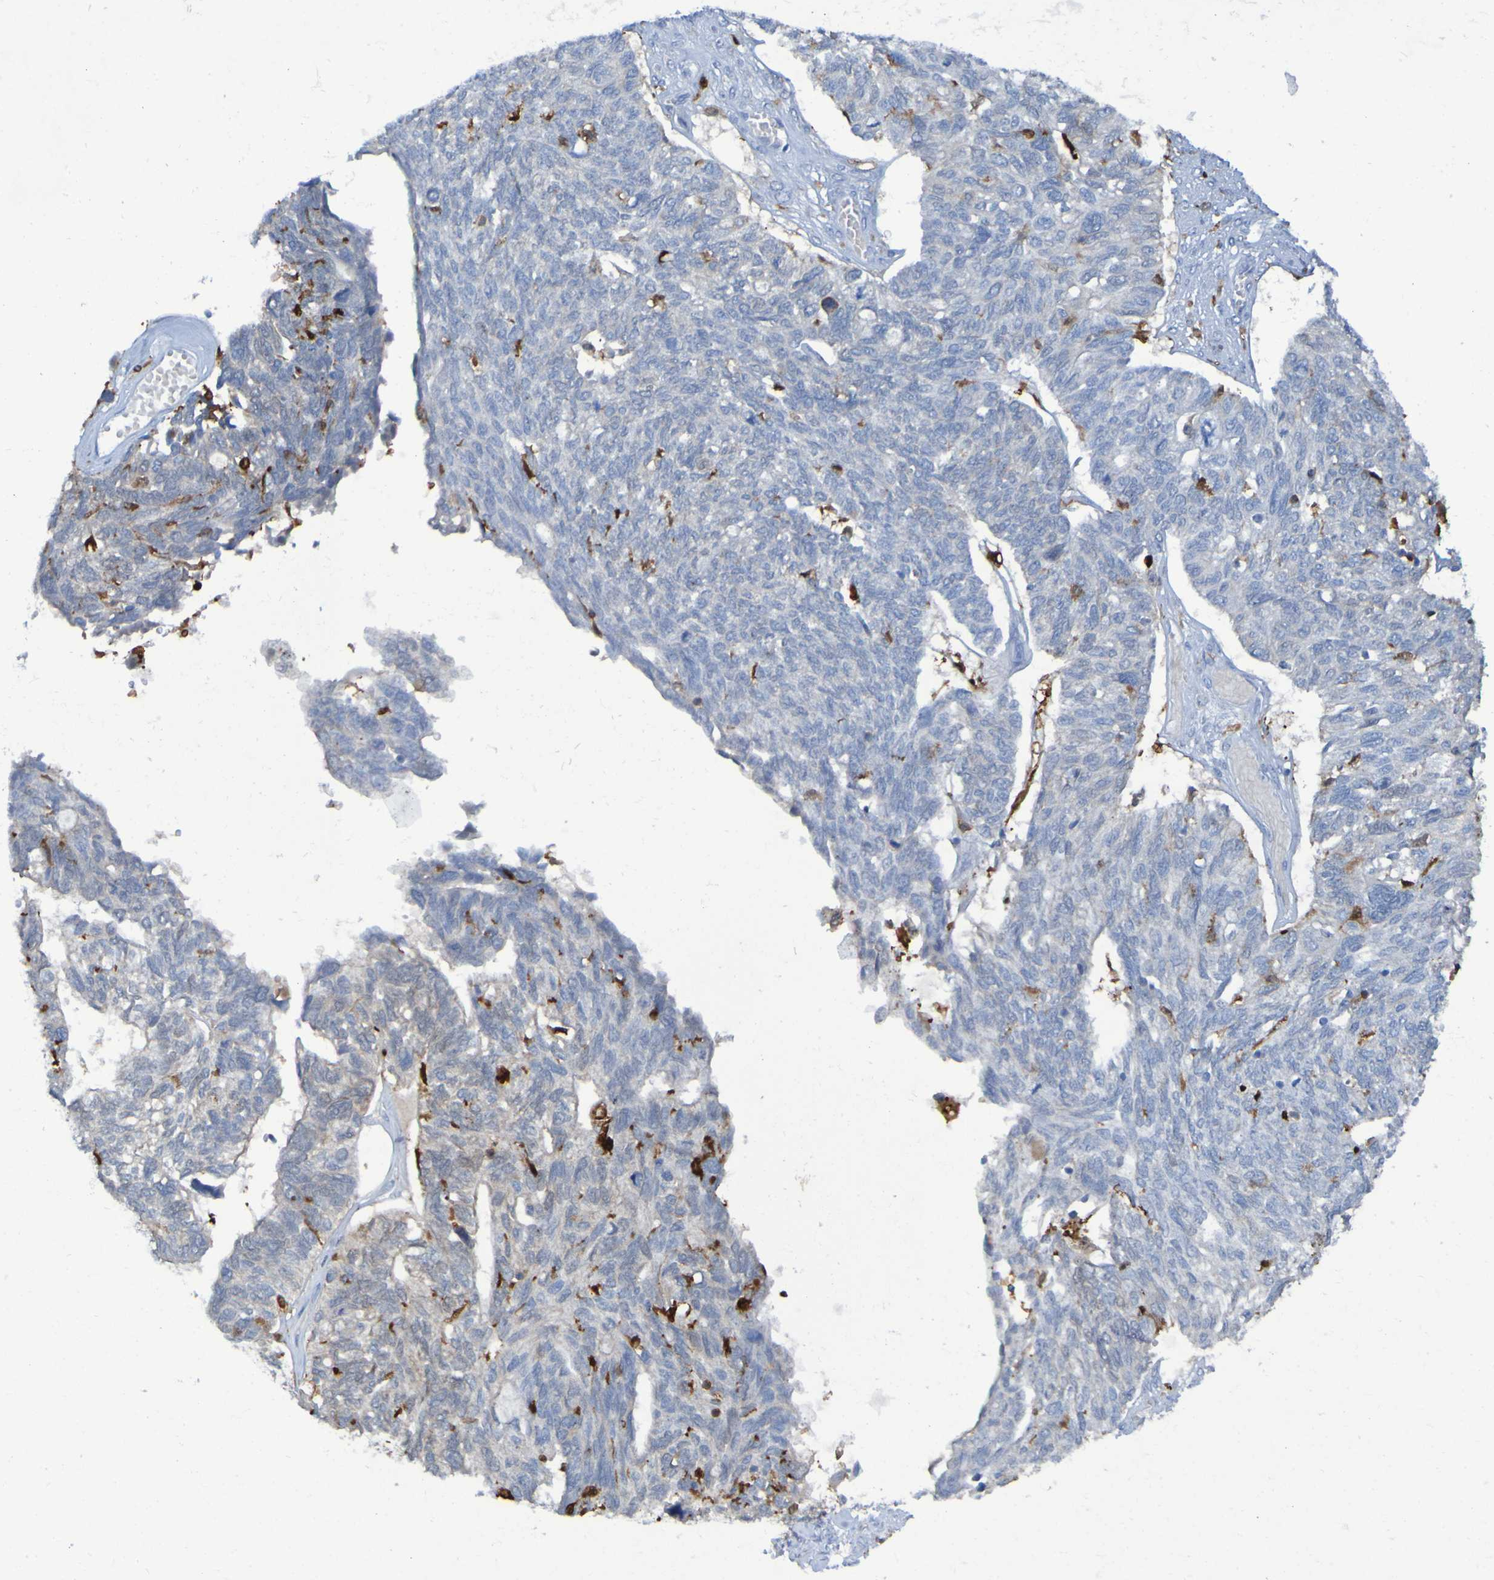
{"staining": {"intensity": "negative", "quantity": "none", "location": "none"}, "tissue": "ovarian cancer", "cell_type": "Tumor cells", "image_type": "cancer", "snomed": [{"axis": "morphology", "description": "Cystadenocarcinoma, serous, NOS"}, {"axis": "topography", "description": "Ovary"}], "caption": "This is an IHC histopathology image of human ovarian cancer. There is no staining in tumor cells.", "gene": "MPPE1", "patient": {"sex": "female", "age": 79}}